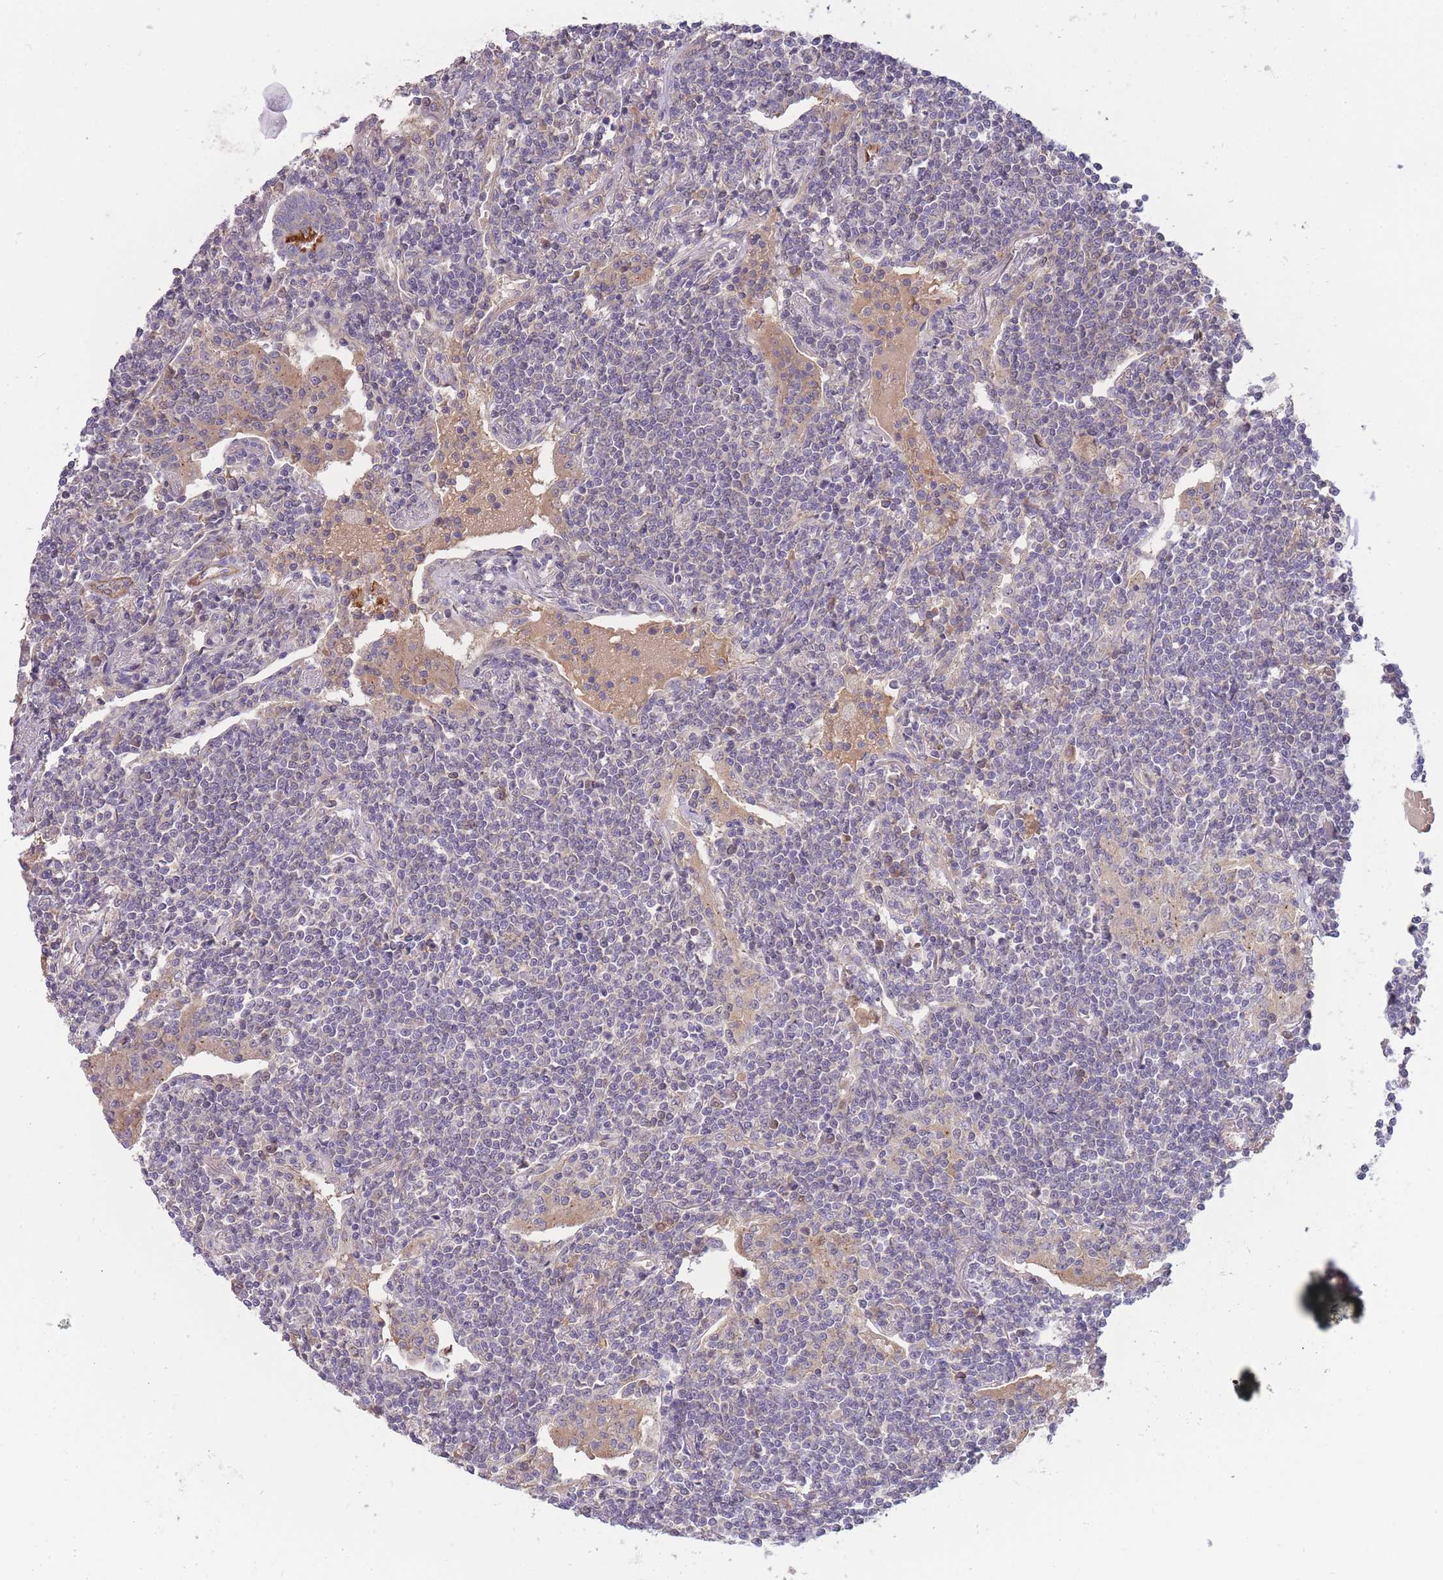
{"staining": {"intensity": "negative", "quantity": "none", "location": "none"}, "tissue": "lymphoma", "cell_type": "Tumor cells", "image_type": "cancer", "snomed": [{"axis": "morphology", "description": "Malignant lymphoma, non-Hodgkin's type, Low grade"}, {"axis": "topography", "description": "Lung"}], "caption": "Immunohistochemistry photomicrograph of neoplastic tissue: malignant lymphoma, non-Hodgkin's type (low-grade) stained with DAB shows no significant protein positivity in tumor cells.", "gene": "NDUFAF5", "patient": {"sex": "female", "age": 71}}